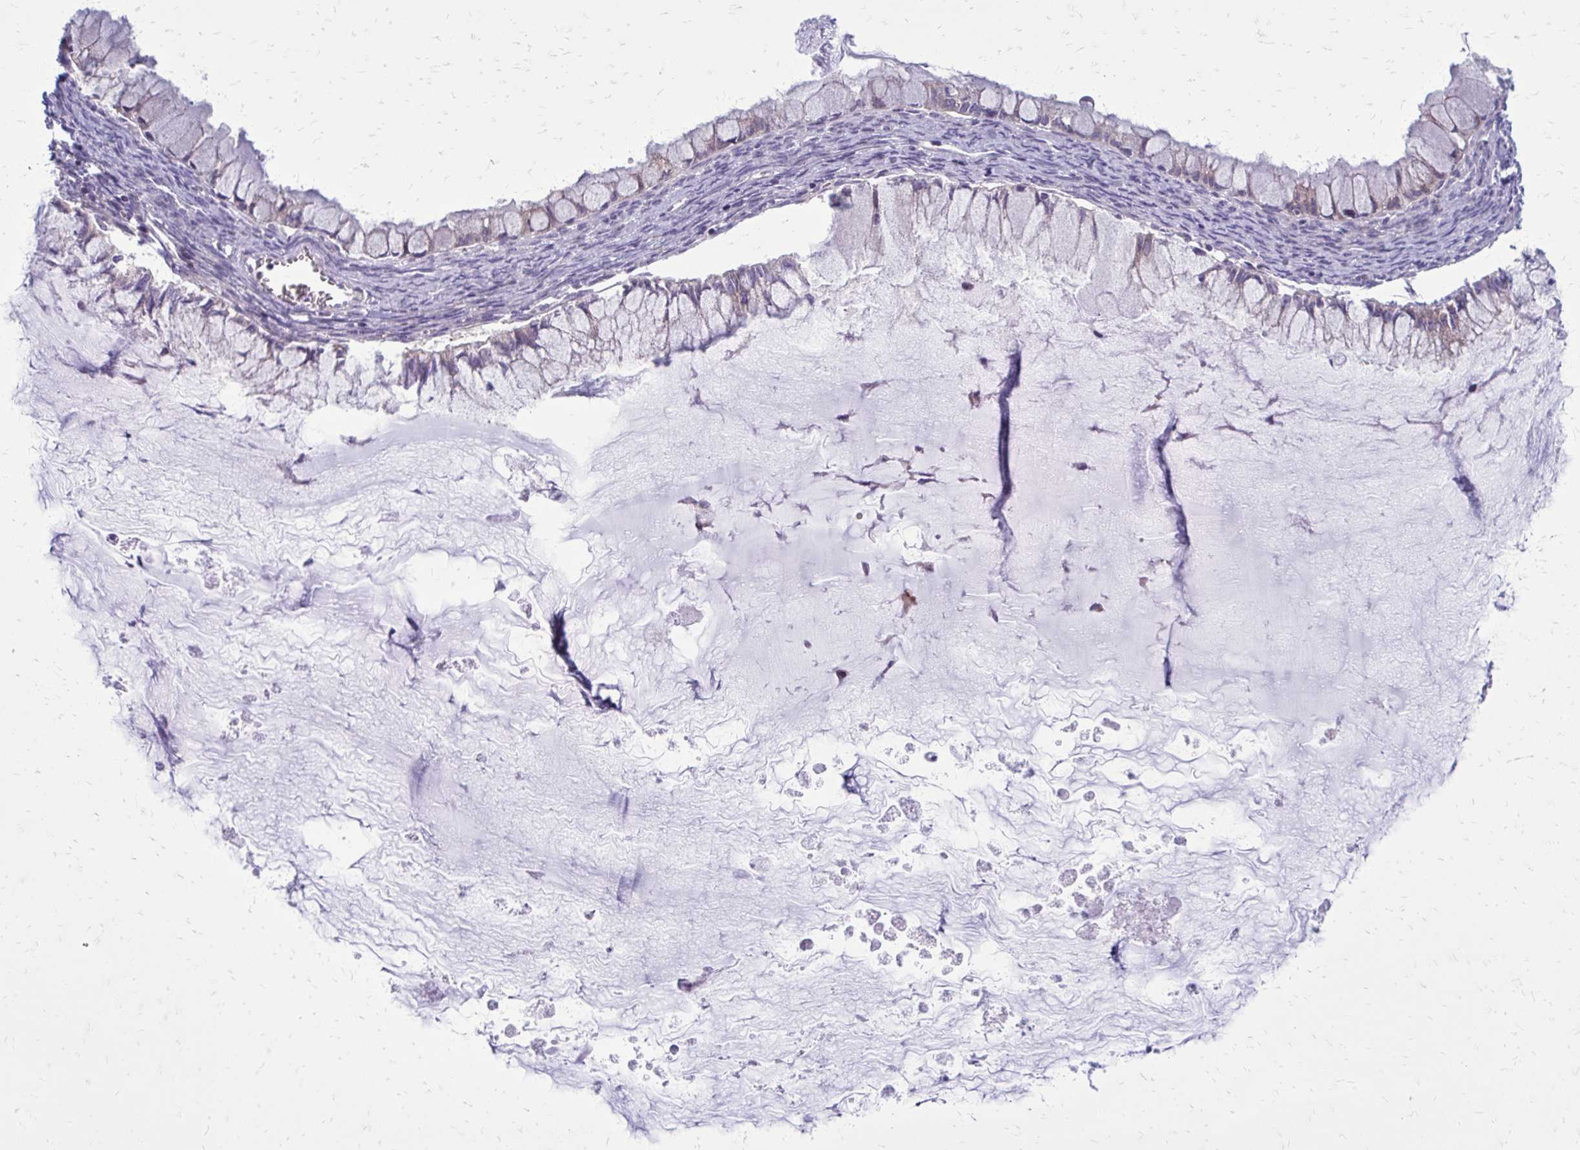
{"staining": {"intensity": "weak", "quantity": "25%-75%", "location": "cytoplasmic/membranous"}, "tissue": "ovarian cancer", "cell_type": "Tumor cells", "image_type": "cancer", "snomed": [{"axis": "morphology", "description": "Cystadenocarcinoma, mucinous, NOS"}, {"axis": "topography", "description": "Ovary"}], "caption": "Ovarian mucinous cystadenocarcinoma stained for a protein reveals weak cytoplasmic/membranous positivity in tumor cells.", "gene": "GIGYF2", "patient": {"sex": "female", "age": 34}}